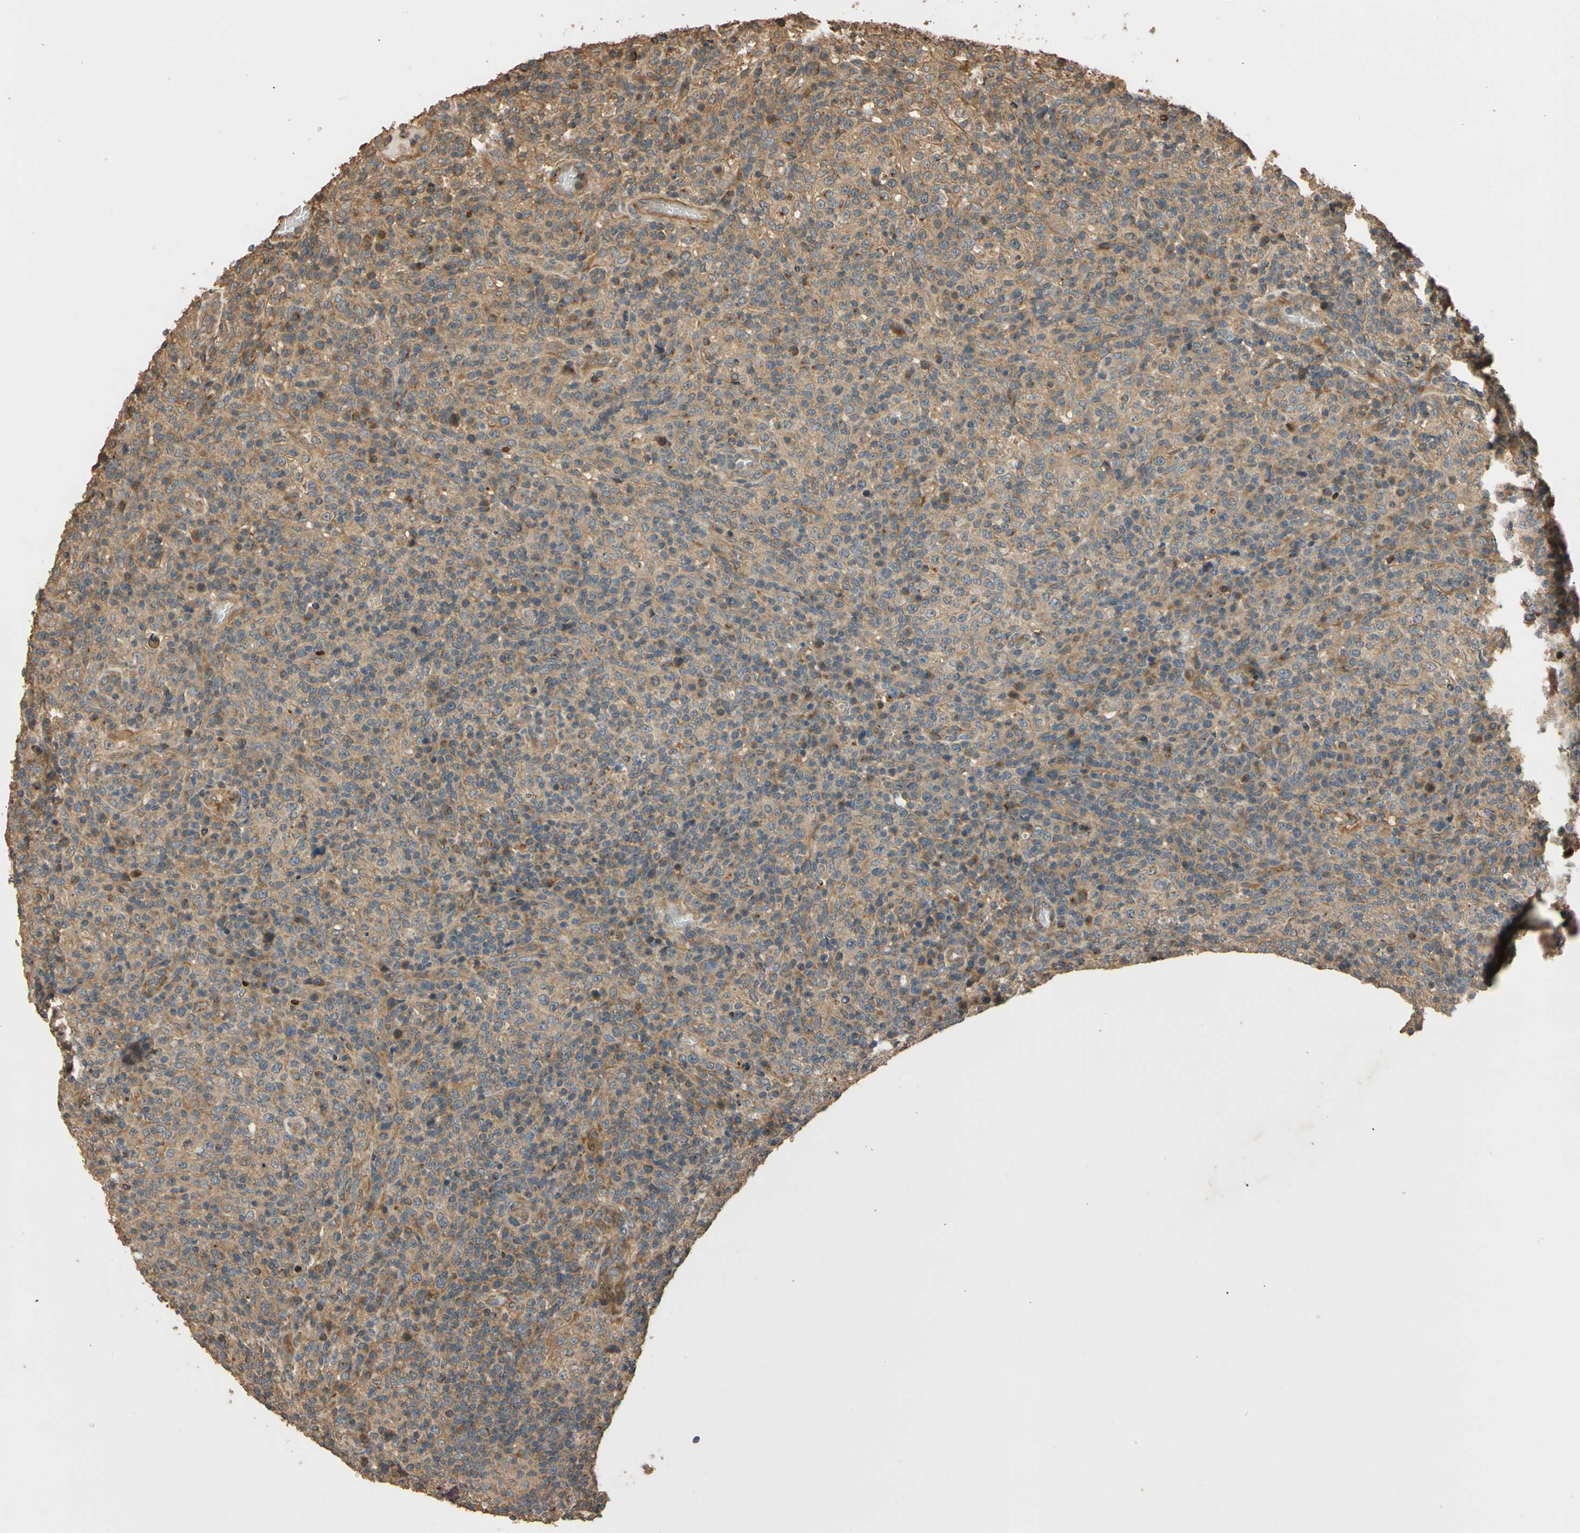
{"staining": {"intensity": "moderate", "quantity": ">75%", "location": "cytoplasmic/membranous"}, "tissue": "lymphoma", "cell_type": "Tumor cells", "image_type": "cancer", "snomed": [{"axis": "morphology", "description": "Malignant lymphoma, non-Hodgkin's type, High grade"}, {"axis": "topography", "description": "Lymph node"}], "caption": "A high-resolution histopathology image shows IHC staining of lymphoma, which shows moderate cytoplasmic/membranous positivity in approximately >75% of tumor cells. Immunohistochemistry stains the protein of interest in brown and the nuclei are stained blue.", "gene": "MGRN1", "patient": {"sex": "female", "age": 76}}